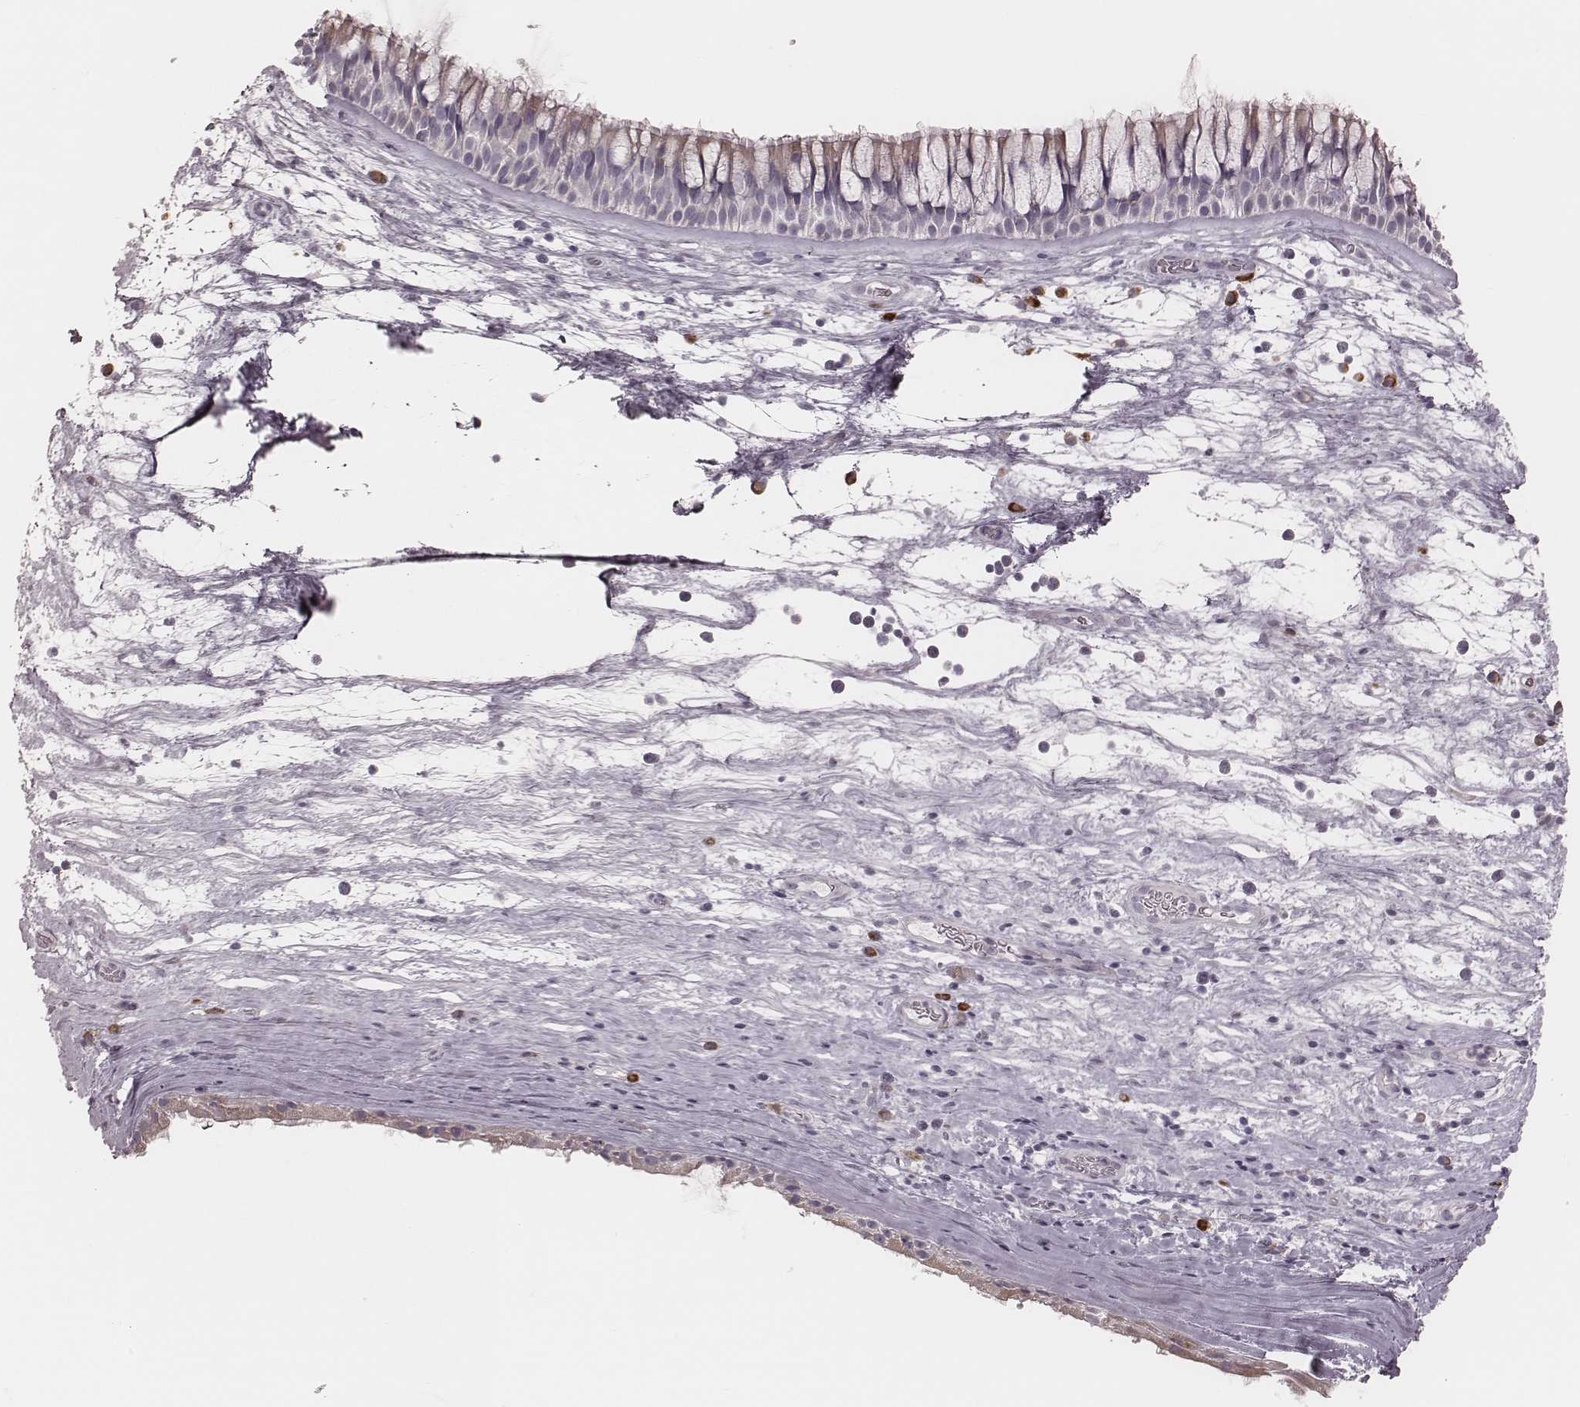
{"staining": {"intensity": "weak", "quantity": "25%-75%", "location": "cytoplasmic/membranous"}, "tissue": "nasopharynx", "cell_type": "Respiratory epithelial cells", "image_type": "normal", "snomed": [{"axis": "morphology", "description": "Normal tissue, NOS"}, {"axis": "topography", "description": "Nasopharynx"}], "caption": "Immunohistochemistry (IHC) histopathology image of normal nasopharynx stained for a protein (brown), which demonstrates low levels of weak cytoplasmic/membranous expression in approximately 25%-75% of respiratory epithelial cells.", "gene": "KIF5C", "patient": {"sex": "male", "age": 74}}